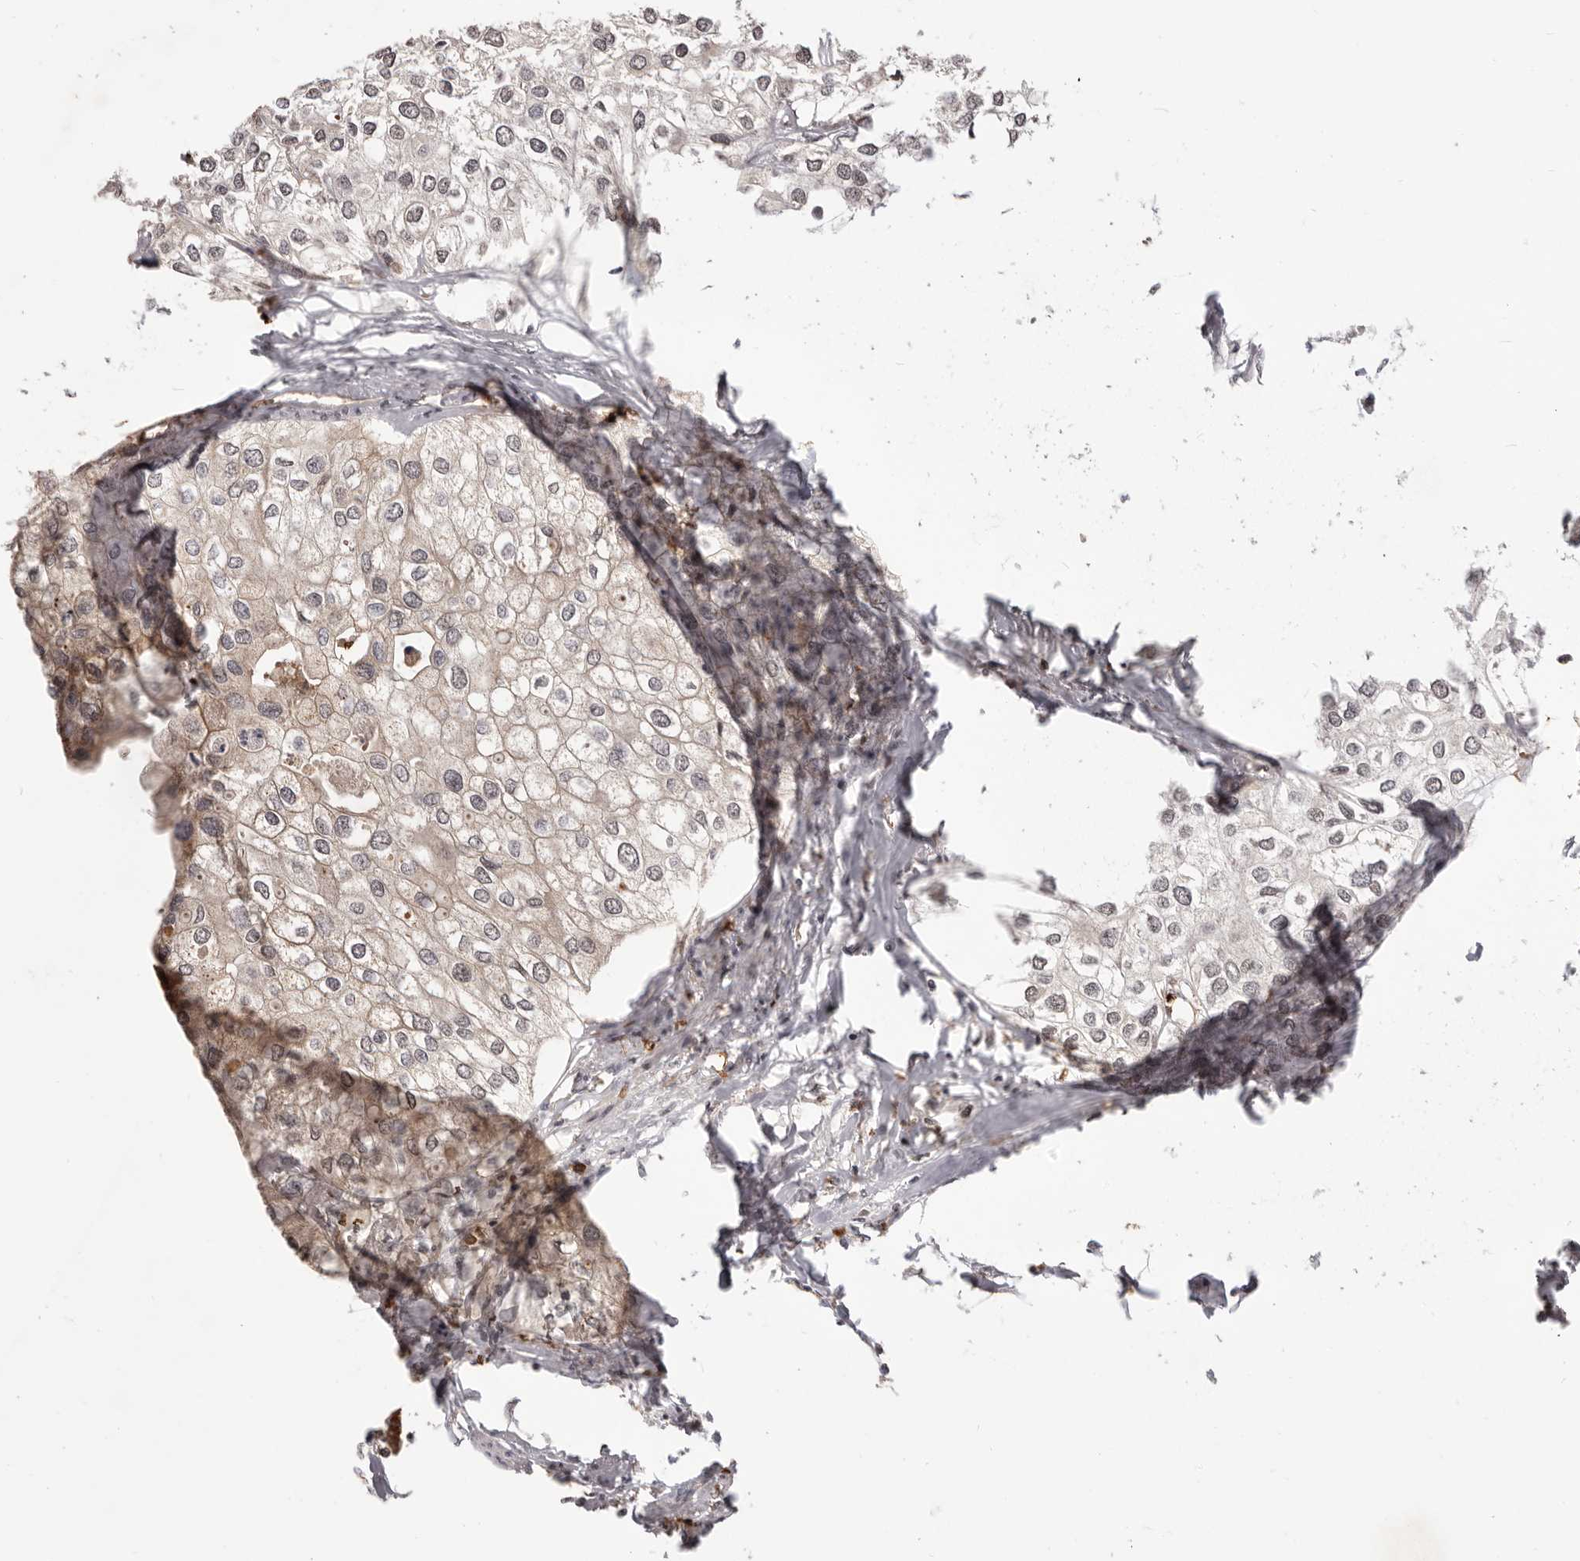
{"staining": {"intensity": "weak", "quantity": "25%-75%", "location": "nuclear"}, "tissue": "urothelial cancer", "cell_type": "Tumor cells", "image_type": "cancer", "snomed": [{"axis": "morphology", "description": "Urothelial carcinoma, High grade"}, {"axis": "topography", "description": "Urinary bladder"}], "caption": "The histopathology image reveals staining of urothelial cancer, revealing weak nuclear protein staining (brown color) within tumor cells.", "gene": "NCOA3", "patient": {"sex": "male", "age": 64}}